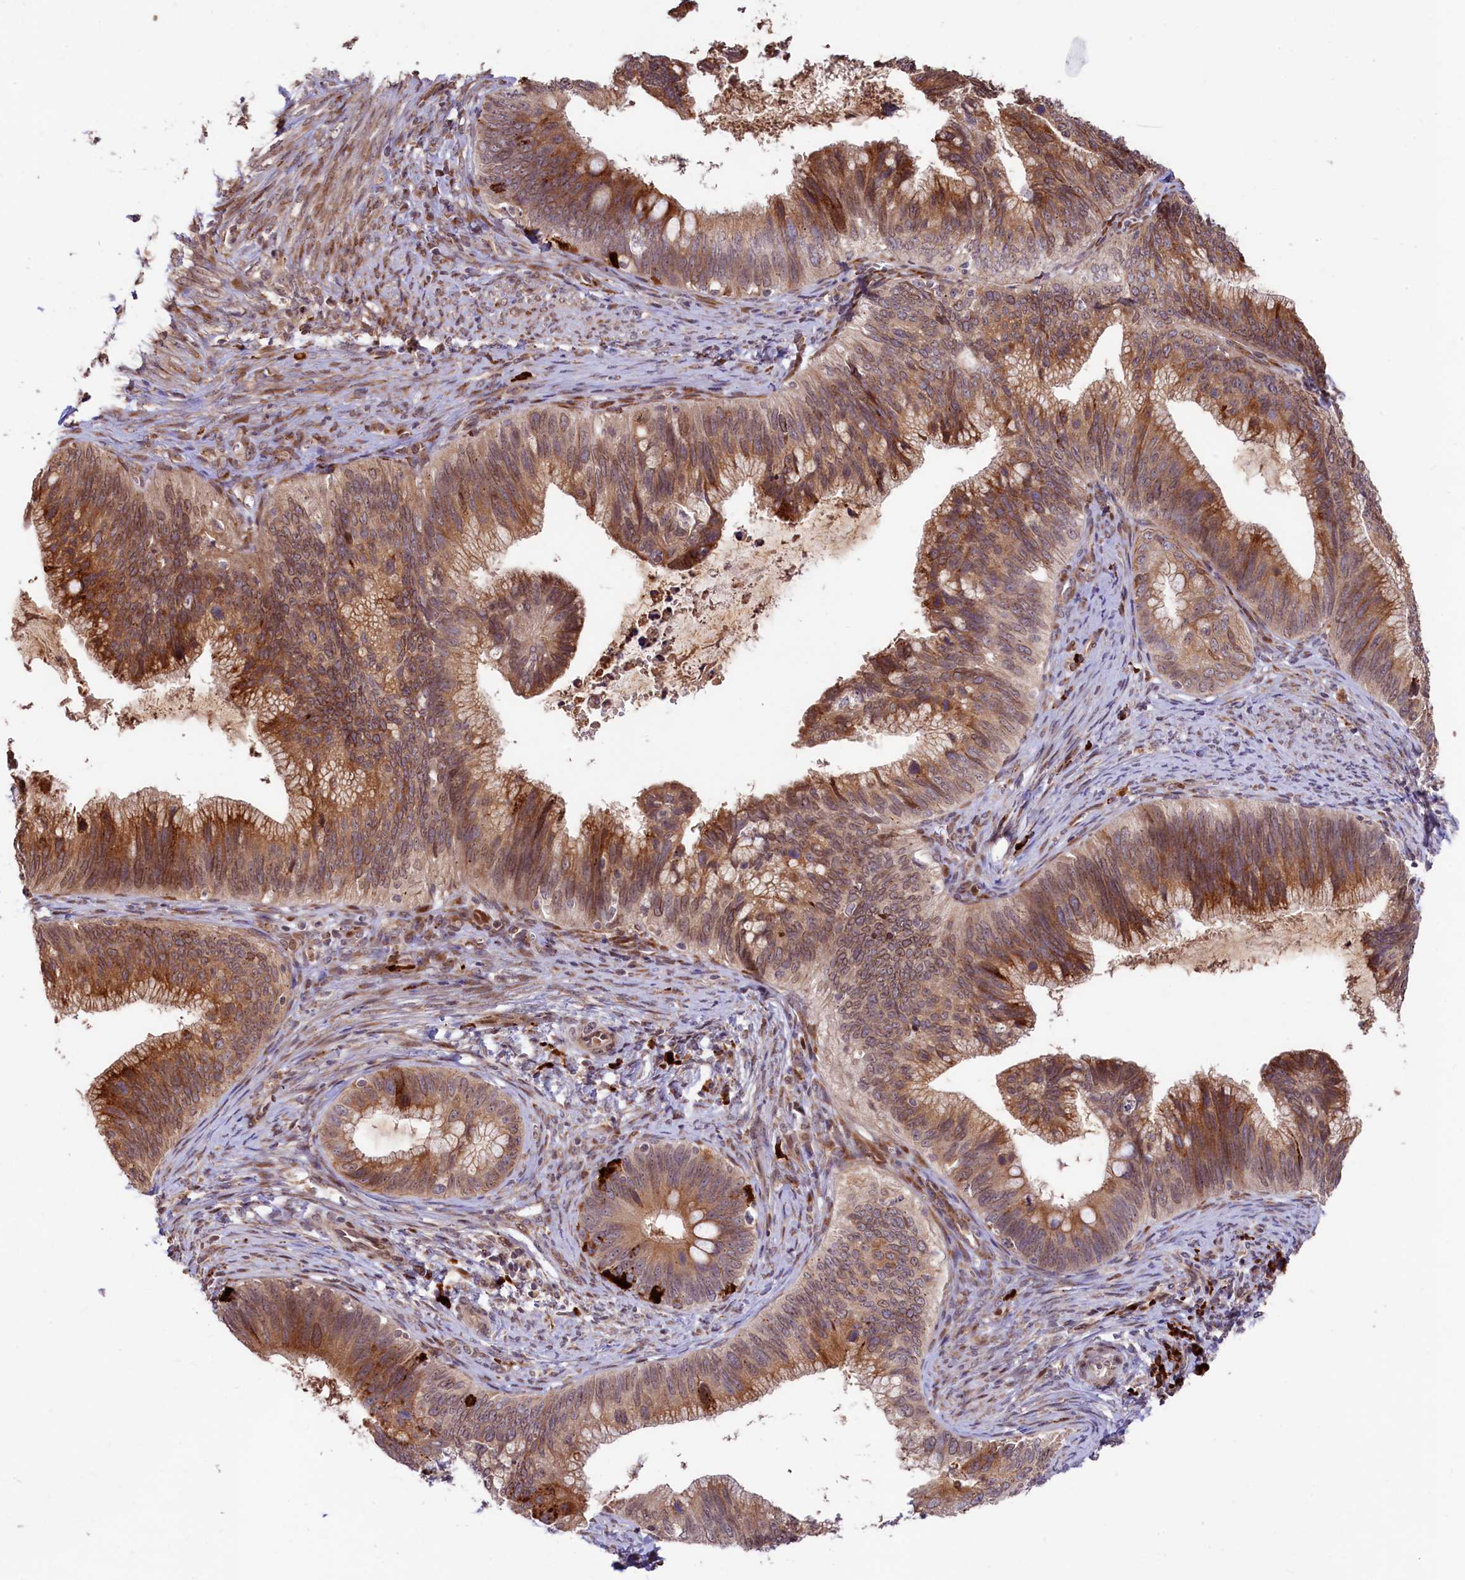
{"staining": {"intensity": "strong", "quantity": ">75%", "location": "cytoplasmic/membranous"}, "tissue": "cervical cancer", "cell_type": "Tumor cells", "image_type": "cancer", "snomed": [{"axis": "morphology", "description": "Adenocarcinoma, NOS"}, {"axis": "topography", "description": "Cervix"}], "caption": "The photomicrograph demonstrates immunohistochemical staining of cervical cancer. There is strong cytoplasmic/membranous expression is identified in about >75% of tumor cells.", "gene": "C5orf15", "patient": {"sex": "female", "age": 42}}